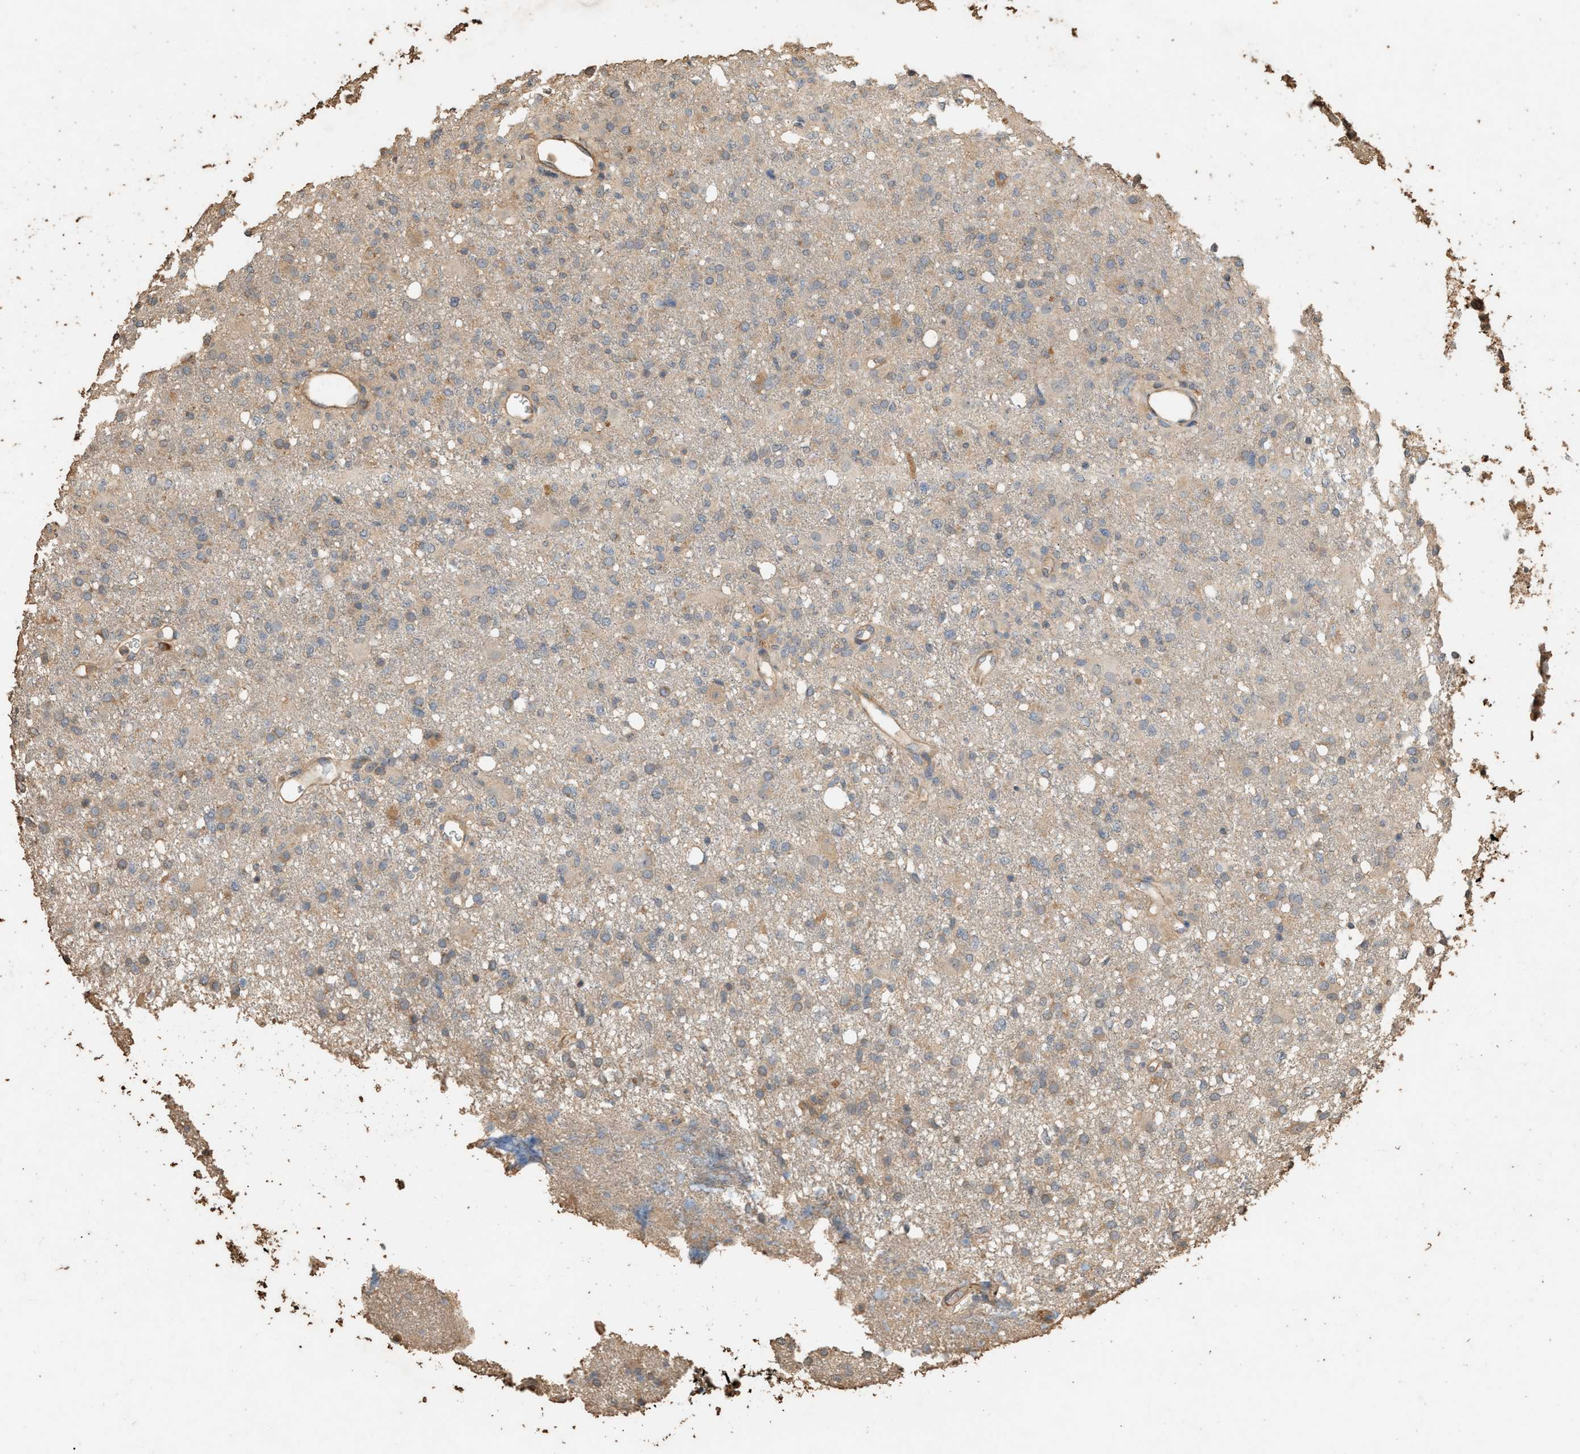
{"staining": {"intensity": "weak", "quantity": "<25%", "location": "cytoplasmic/membranous"}, "tissue": "glioma", "cell_type": "Tumor cells", "image_type": "cancer", "snomed": [{"axis": "morphology", "description": "Glioma, malignant, High grade"}, {"axis": "topography", "description": "Brain"}], "caption": "Immunohistochemistry photomicrograph of glioma stained for a protein (brown), which demonstrates no positivity in tumor cells.", "gene": "DCAF7", "patient": {"sex": "female", "age": 57}}